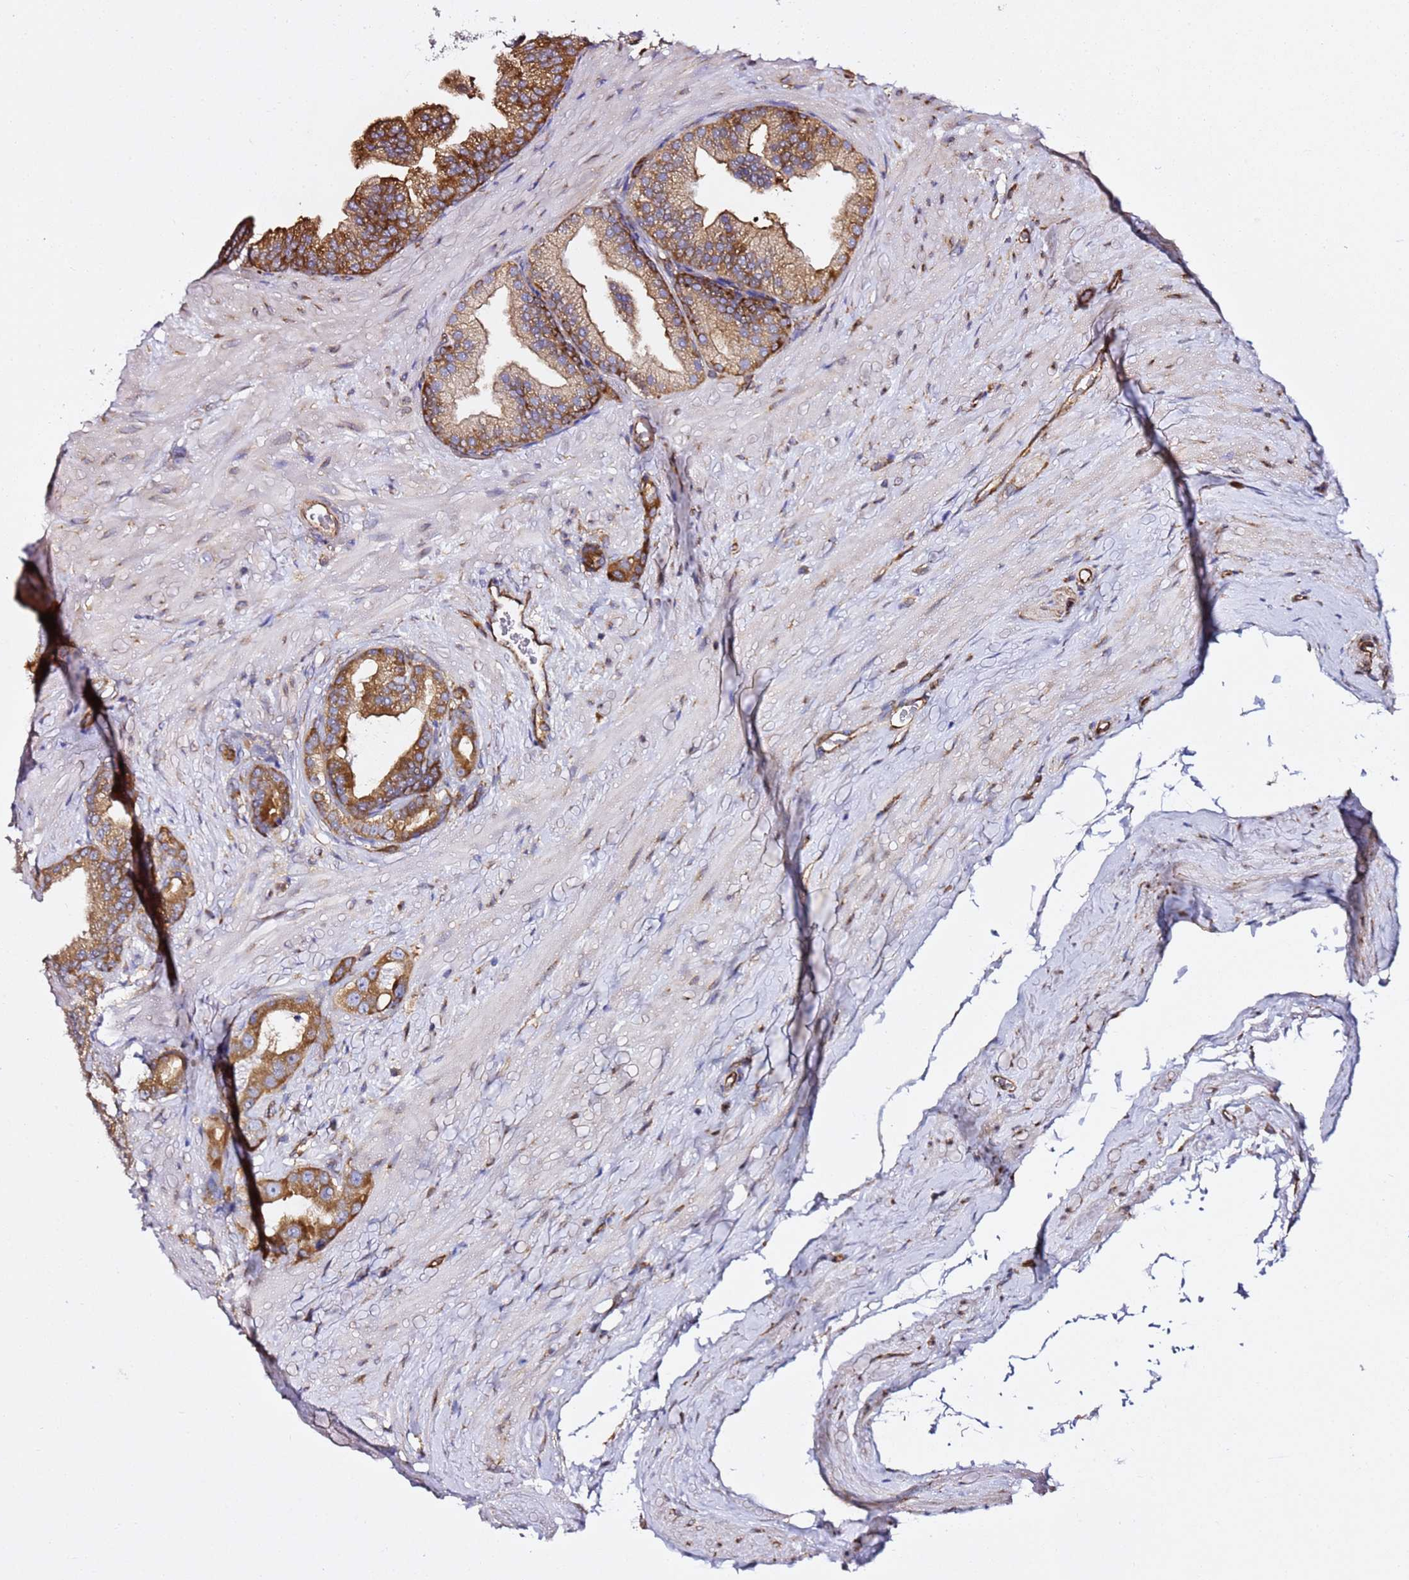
{"staining": {"intensity": "moderate", "quantity": "25%-75%", "location": "cytoplasmic/membranous"}, "tissue": "prostate cancer", "cell_type": "Tumor cells", "image_type": "cancer", "snomed": [{"axis": "morphology", "description": "Adenocarcinoma, Low grade"}, {"axis": "topography", "description": "Prostate"}], "caption": "Brown immunohistochemical staining in human low-grade adenocarcinoma (prostate) reveals moderate cytoplasmic/membranous positivity in approximately 25%-75% of tumor cells.", "gene": "TPST1", "patient": {"sex": "male", "age": 63}}